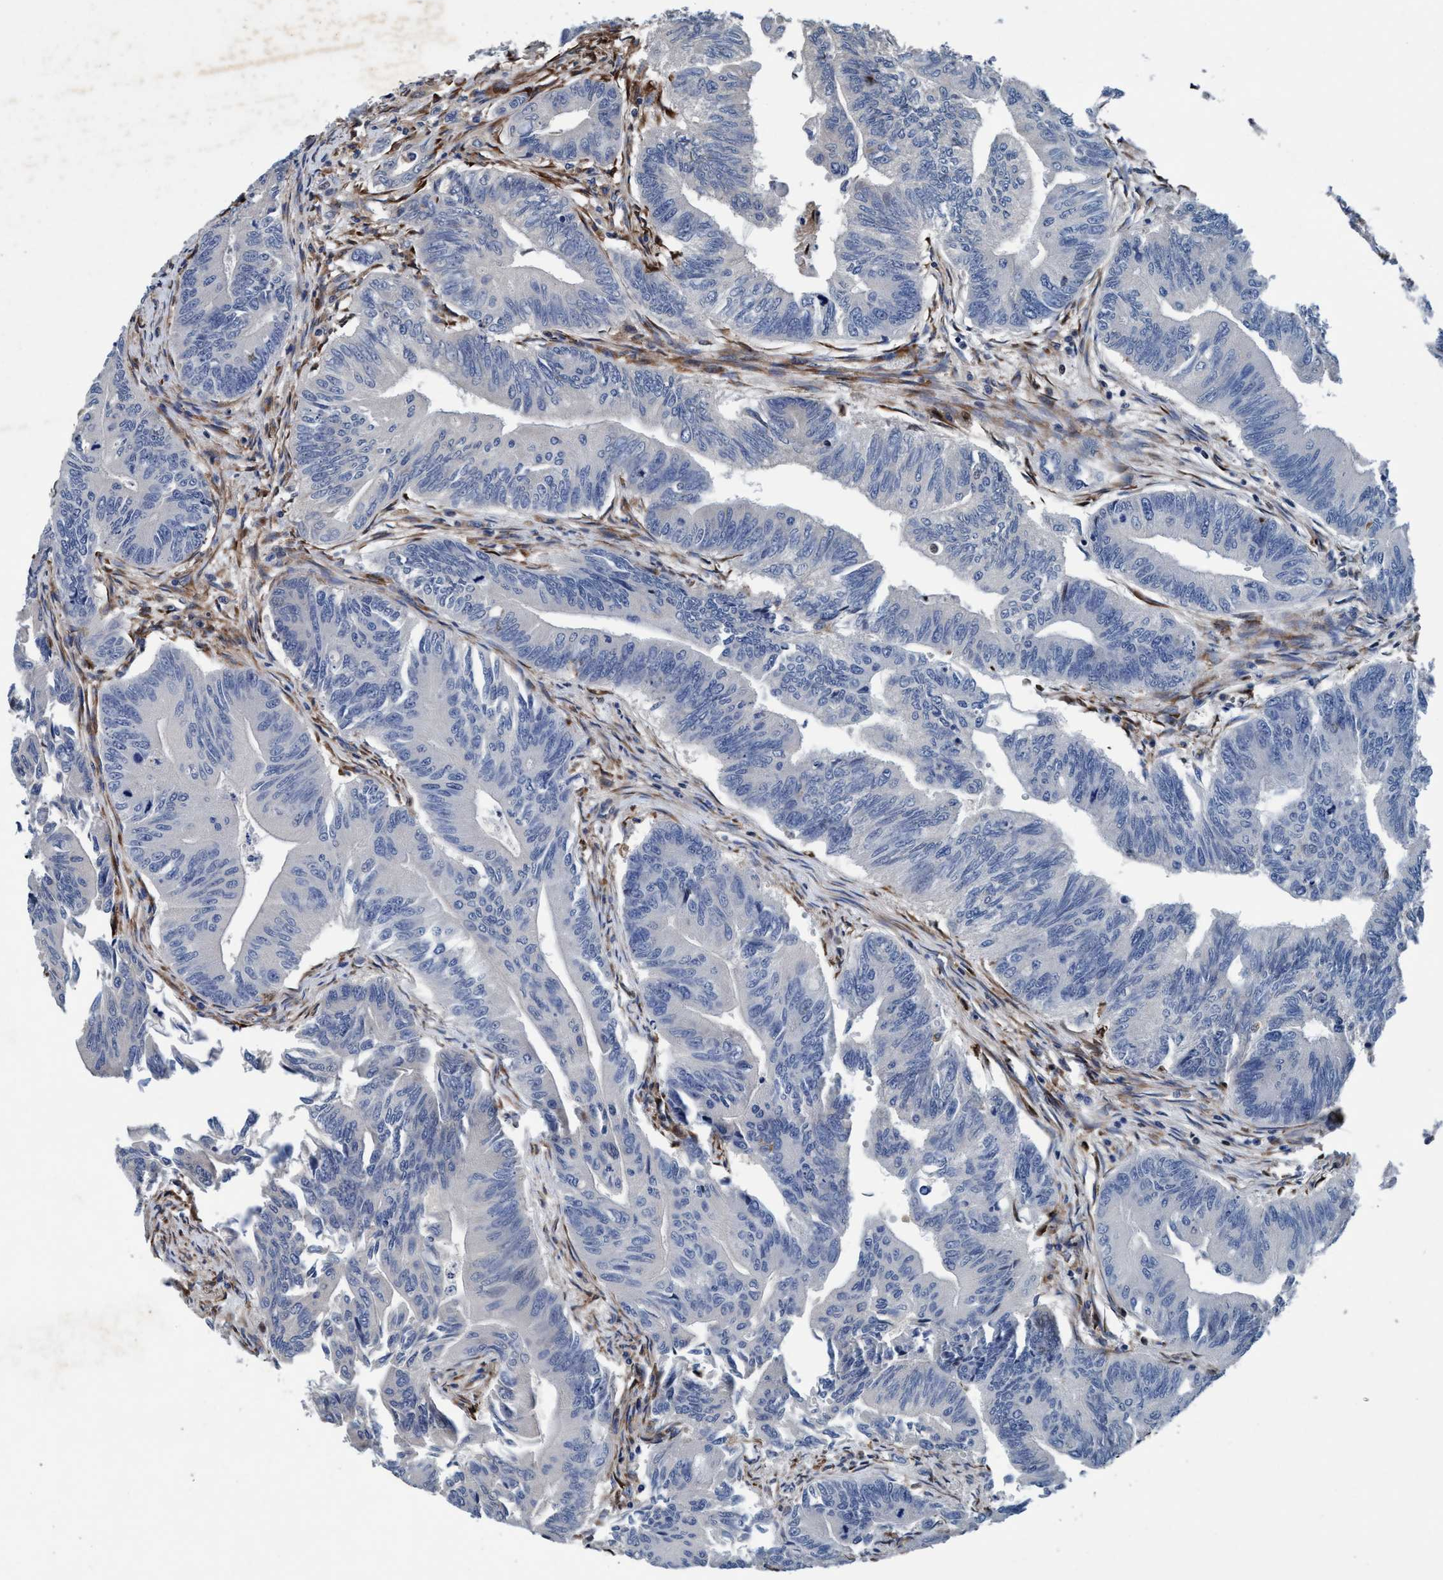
{"staining": {"intensity": "negative", "quantity": "none", "location": "none"}, "tissue": "colorectal cancer", "cell_type": "Tumor cells", "image_type": "cancer", "snomed": [{"axis": "morphology", "description": "Adenoma, NOS"}, {"axis": "morphology", "description": "Adenocarcinoma, NOS"}, {"axis": "topography", "description": "Colon"}], "caption": "Human adenoma (colorectal) stained for a protein using IHC shows no positivity in tumor cells.", "gene": "ENDOG", "patient": {"sex": "male", "age": 79}}